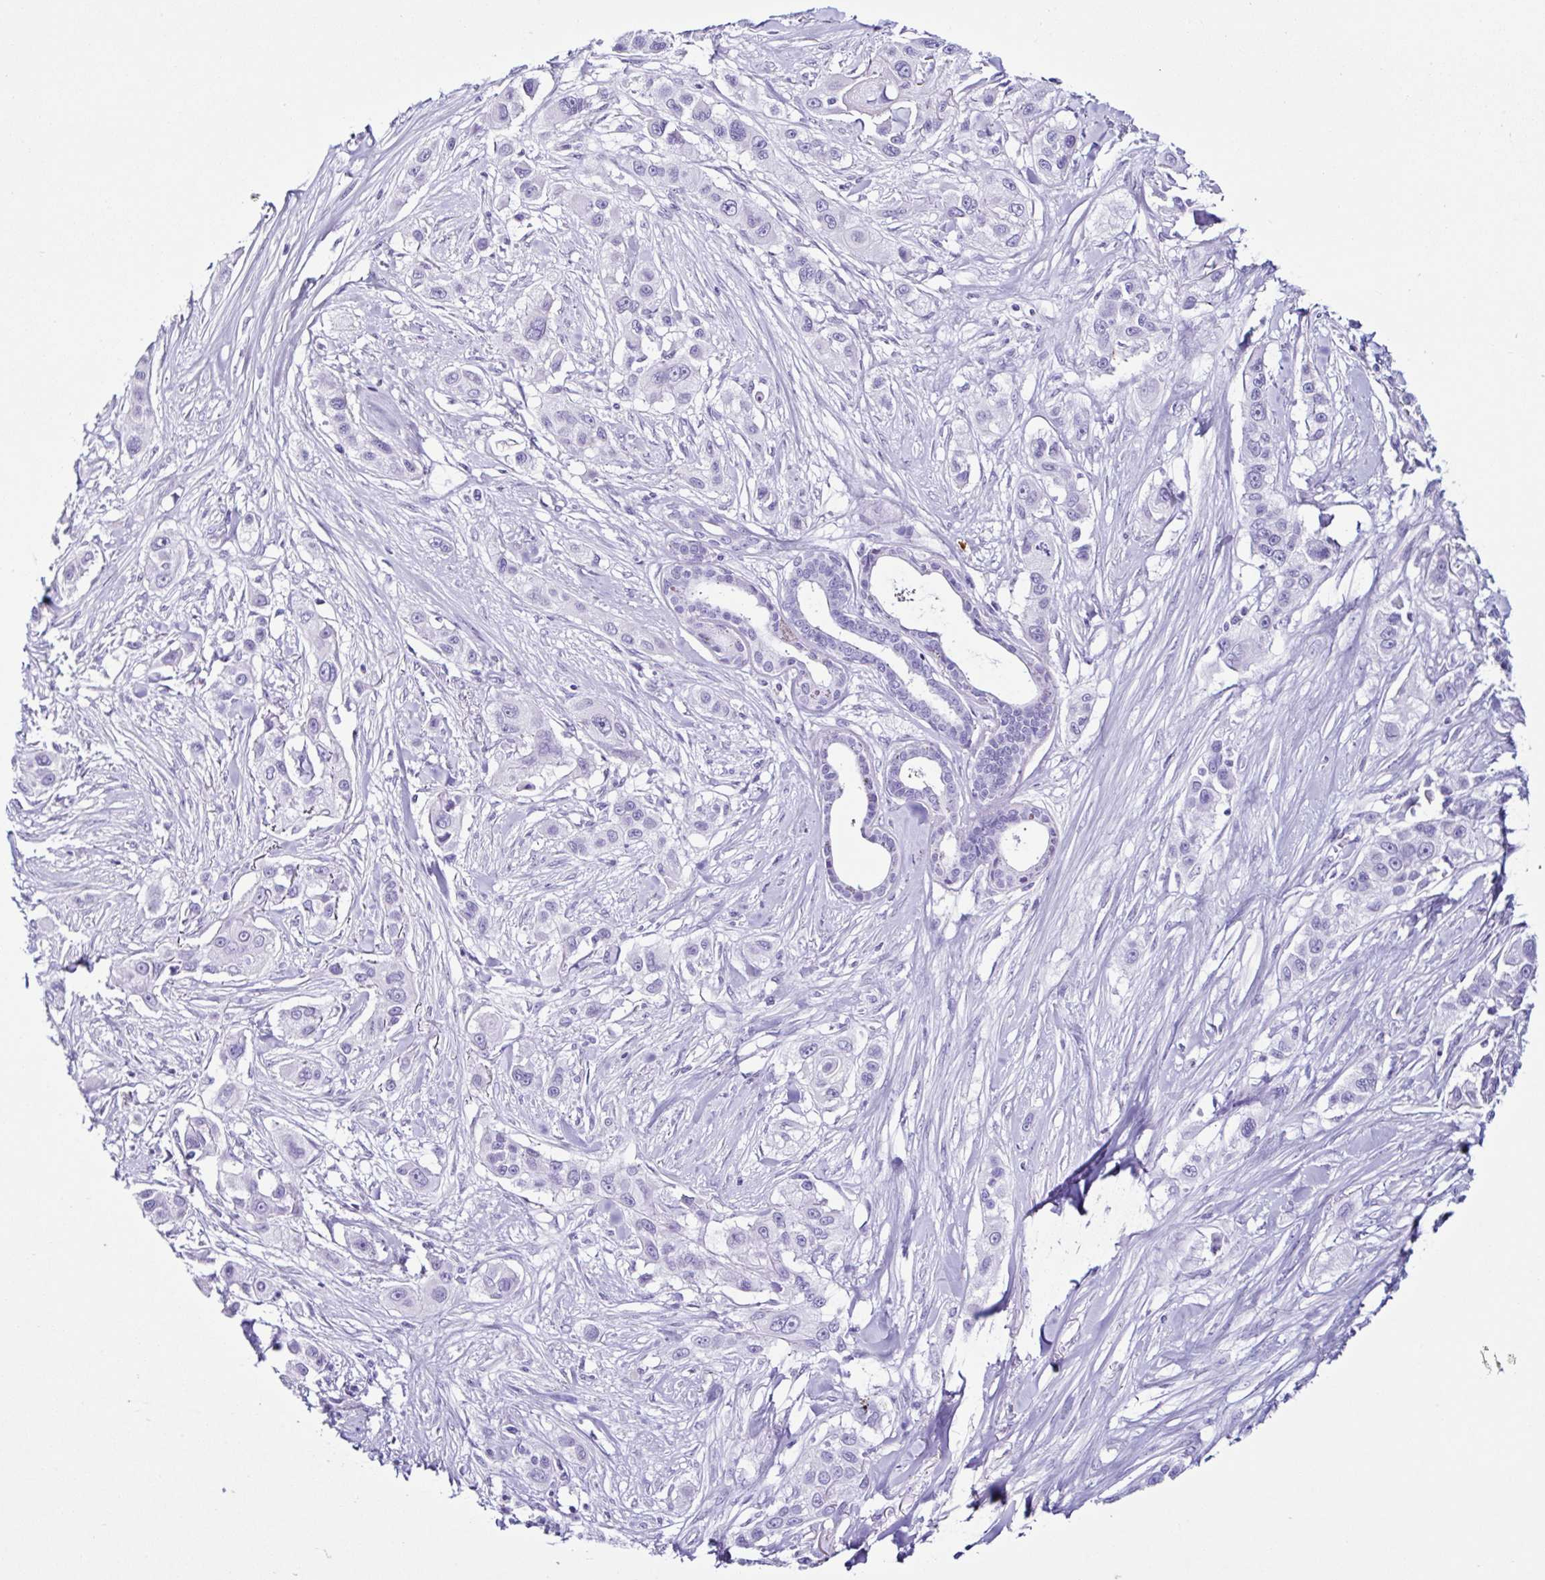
{"staining": {"intensity": "negative", "quantity": "none", "location": "none"}, "tissue": "skin cancer", "cell_type": "Tumor cells", "image_type": "cancer", "snomed": [{"axis": "morphology", "description": "Squamous cell carcinoma, NOS"}, {"axis": "topography", "description": "Skin"}], "caption": "Tumor cells are negative for brown protein staining in skin cancer.", "gene": "PIGF", "patient": {"sex": "male", "age": 63}}